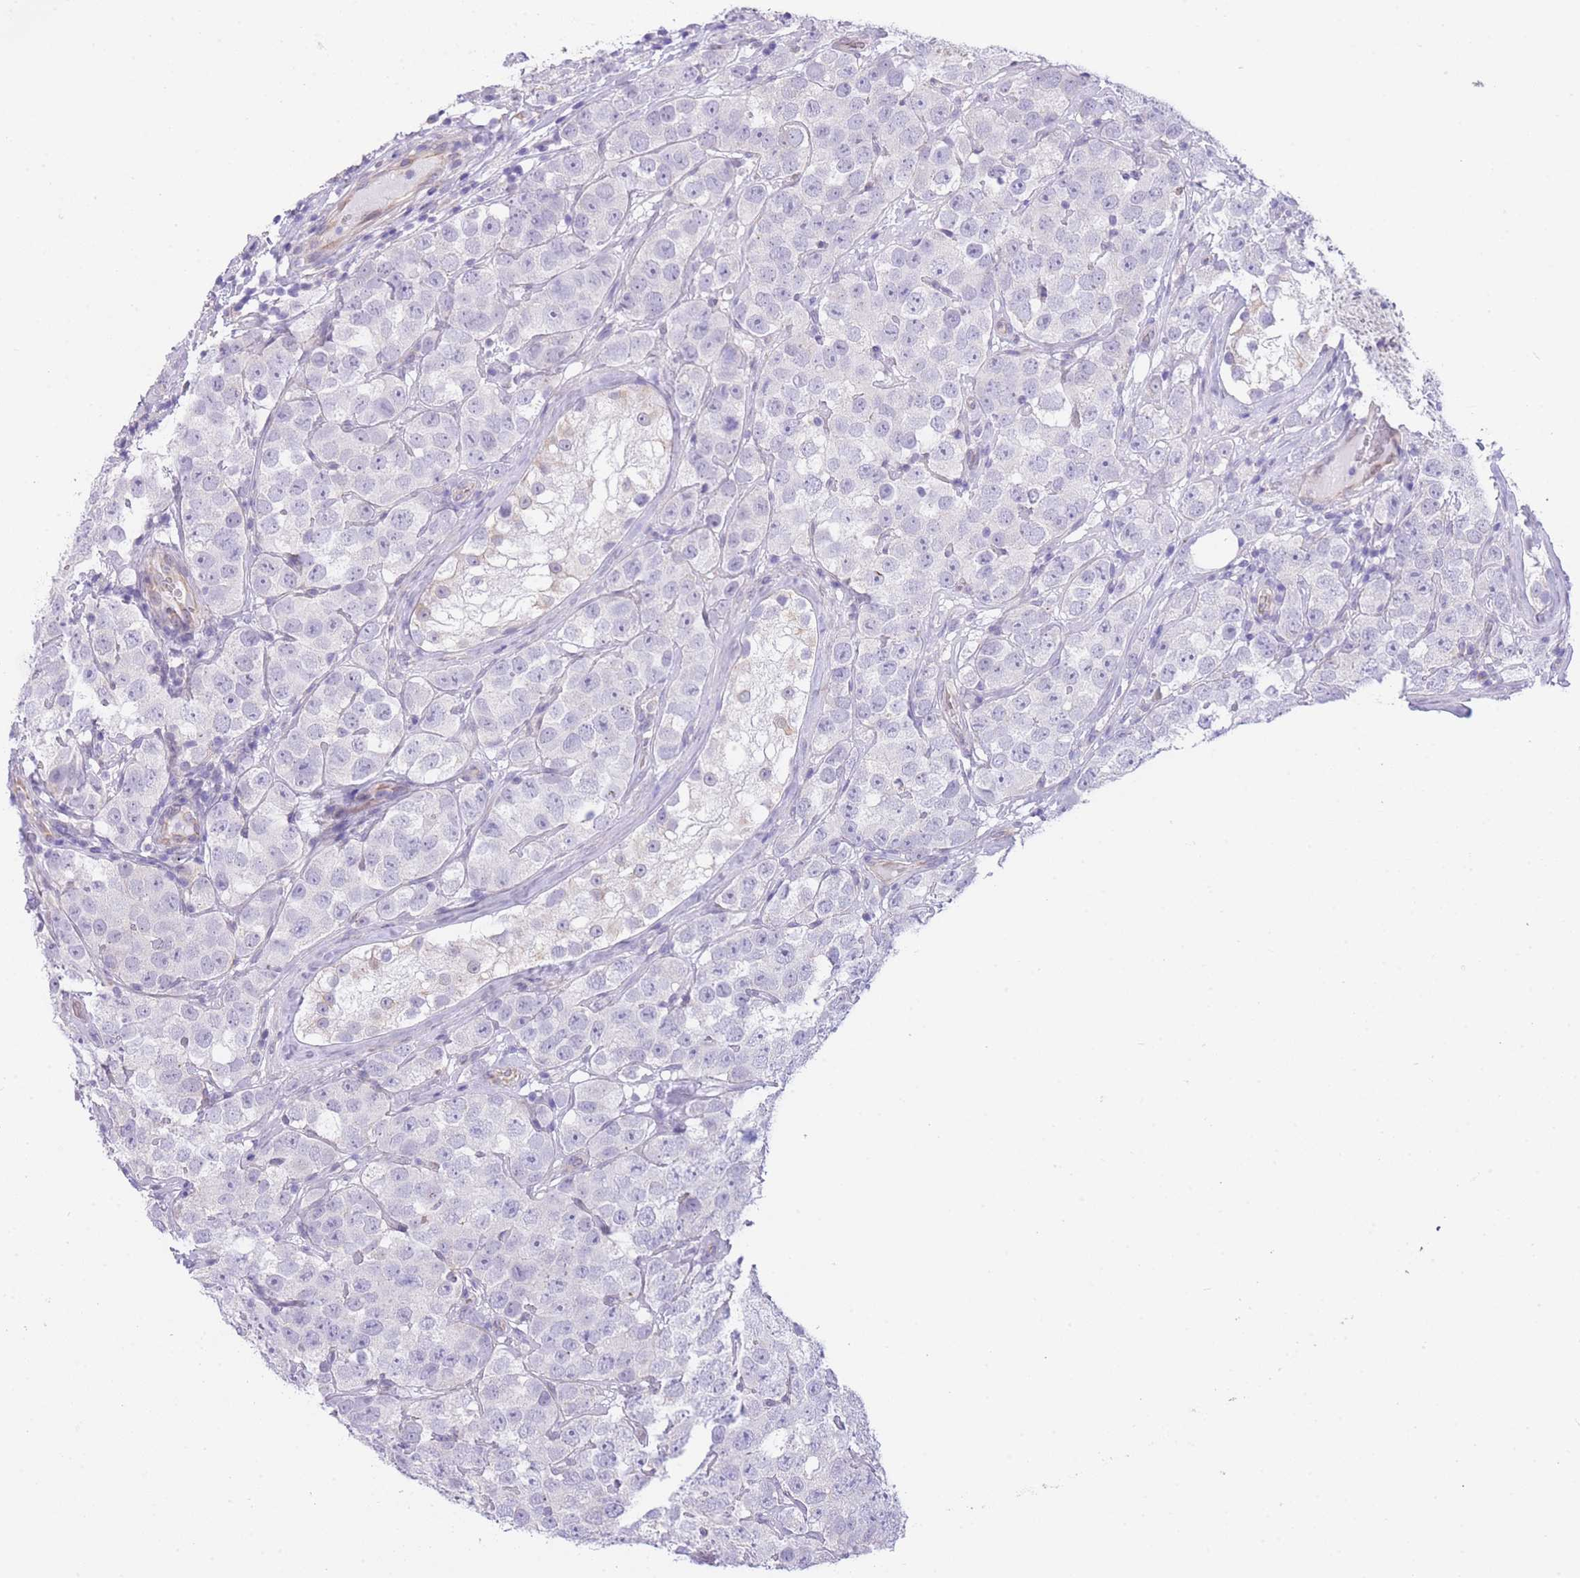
{"staining": {"intensity": "negative", "quantity": "none", "location": "none"}, "tissue": "testis cancer", "cell_type": "Tumor cells", "image_type": "cancer", "snomed": [{"axis": "morphology", "description": "Seminoma, NOS"}, {"axis": "topography", "description": "Testis"}], "caption": "DAB (3,3'-diaminobenzidine) immunohistochemical staining of human testis cancer exhibits no significant positivity in tumor cells. (Stains: DAB immunohistochemistry (IHC) with hematoxylin counter stain, Microscopy: brightfield microscopy at high magnification).", "gene": "CTBP1", "patient": {"sex": "male", "age": 28}}